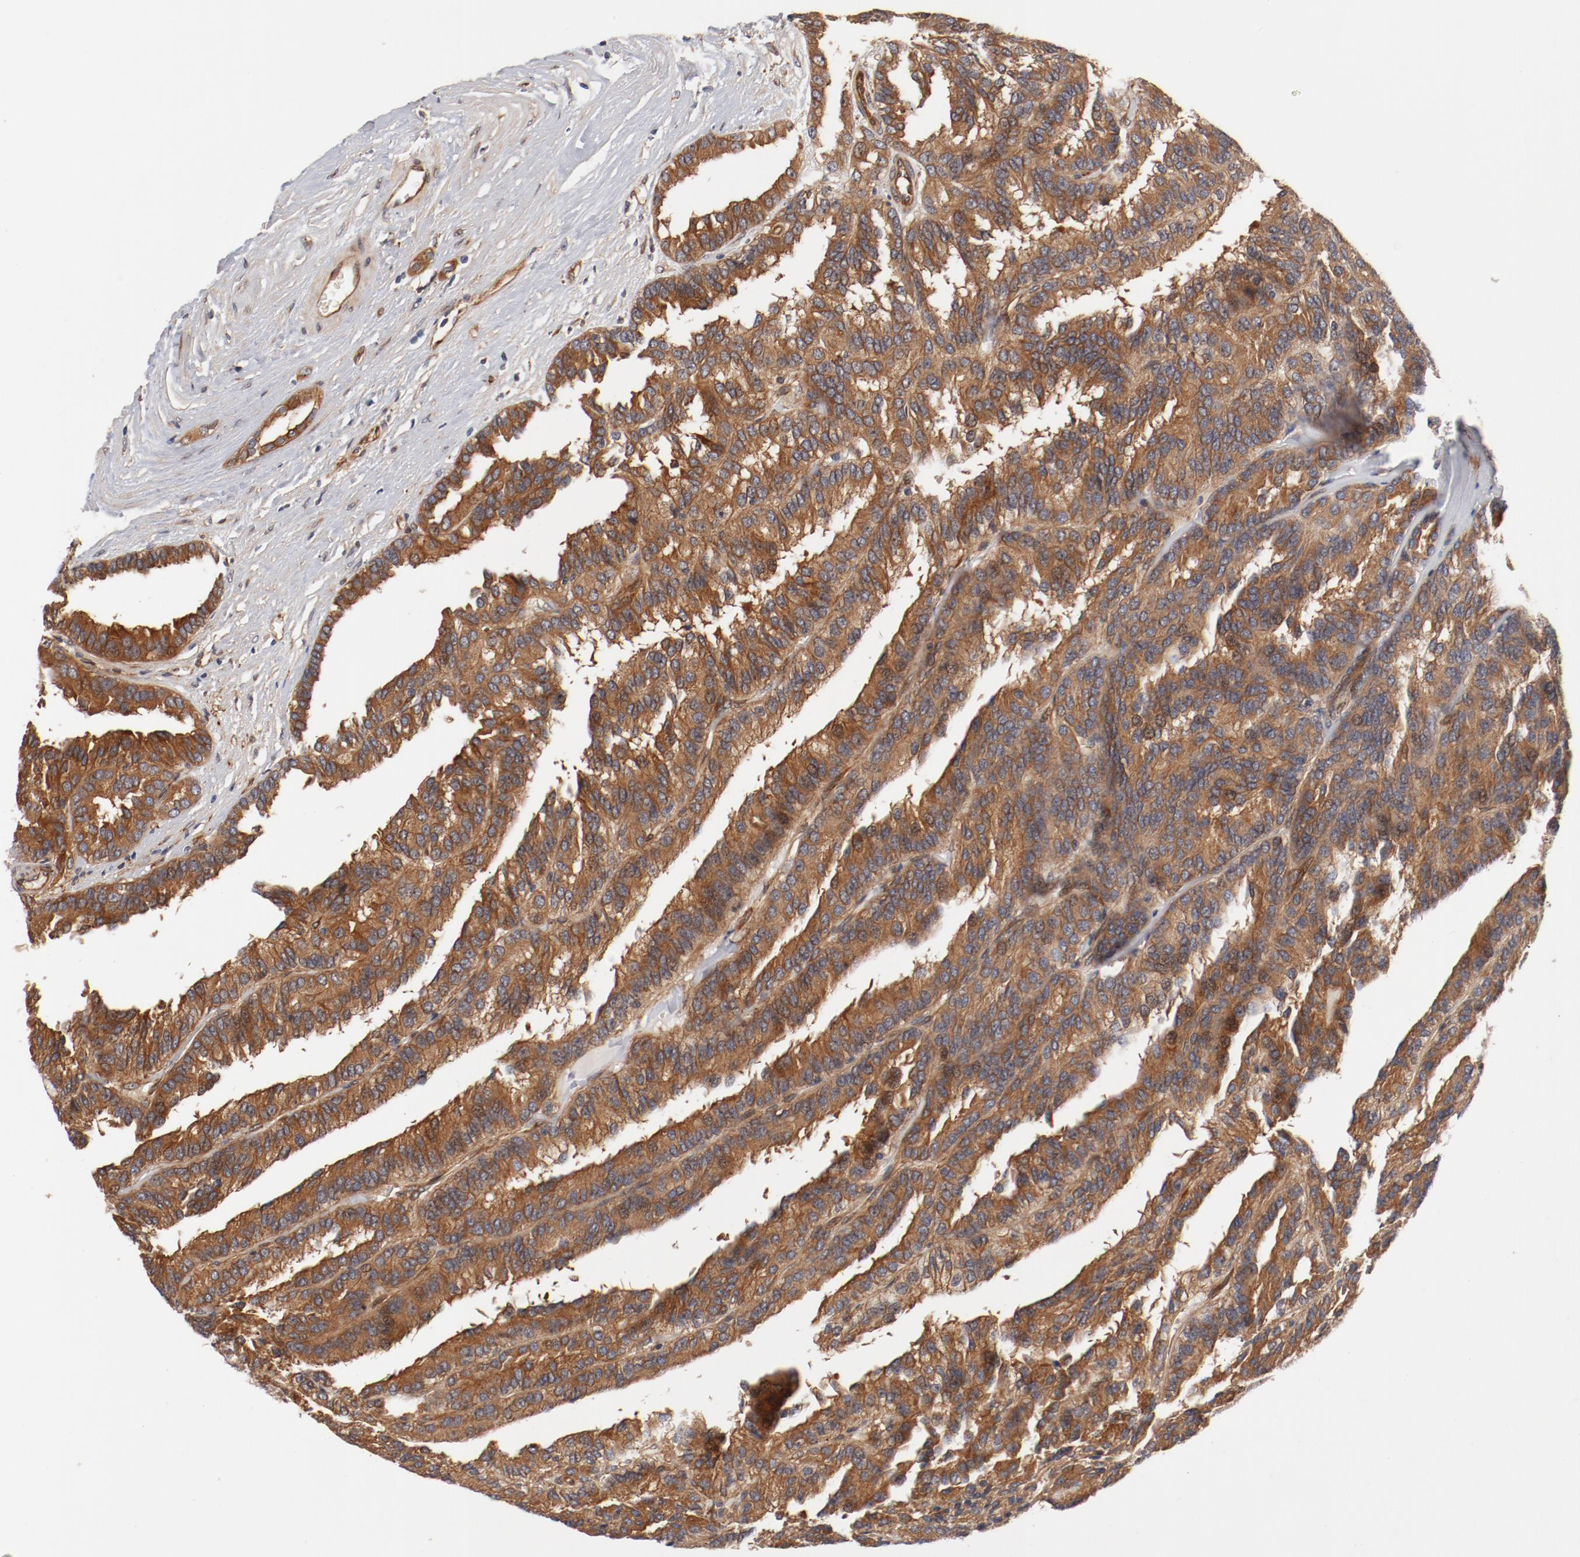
{"staining": {"intensity": "moderate", "quantity": ">75%", "location": "cytoplasmic/membranous"}, "tissue": "renal cancer", "cell_type": "Tumor cells", "image_type": "cancer", "snomed": [{"axis": "morphology", "description": "Adenocarcinoma, NOS"}, {"axis": "topography", "description": "Kidney"}], "caption": "This image exhibits immunohistochemistry staining of renal cancer, with medium moderate cytoplasmic/membranous positivity in approximately >75% of tumor cells.", "gene": "PITPNM2", "patient": {"sex": "male", "age": 46}}